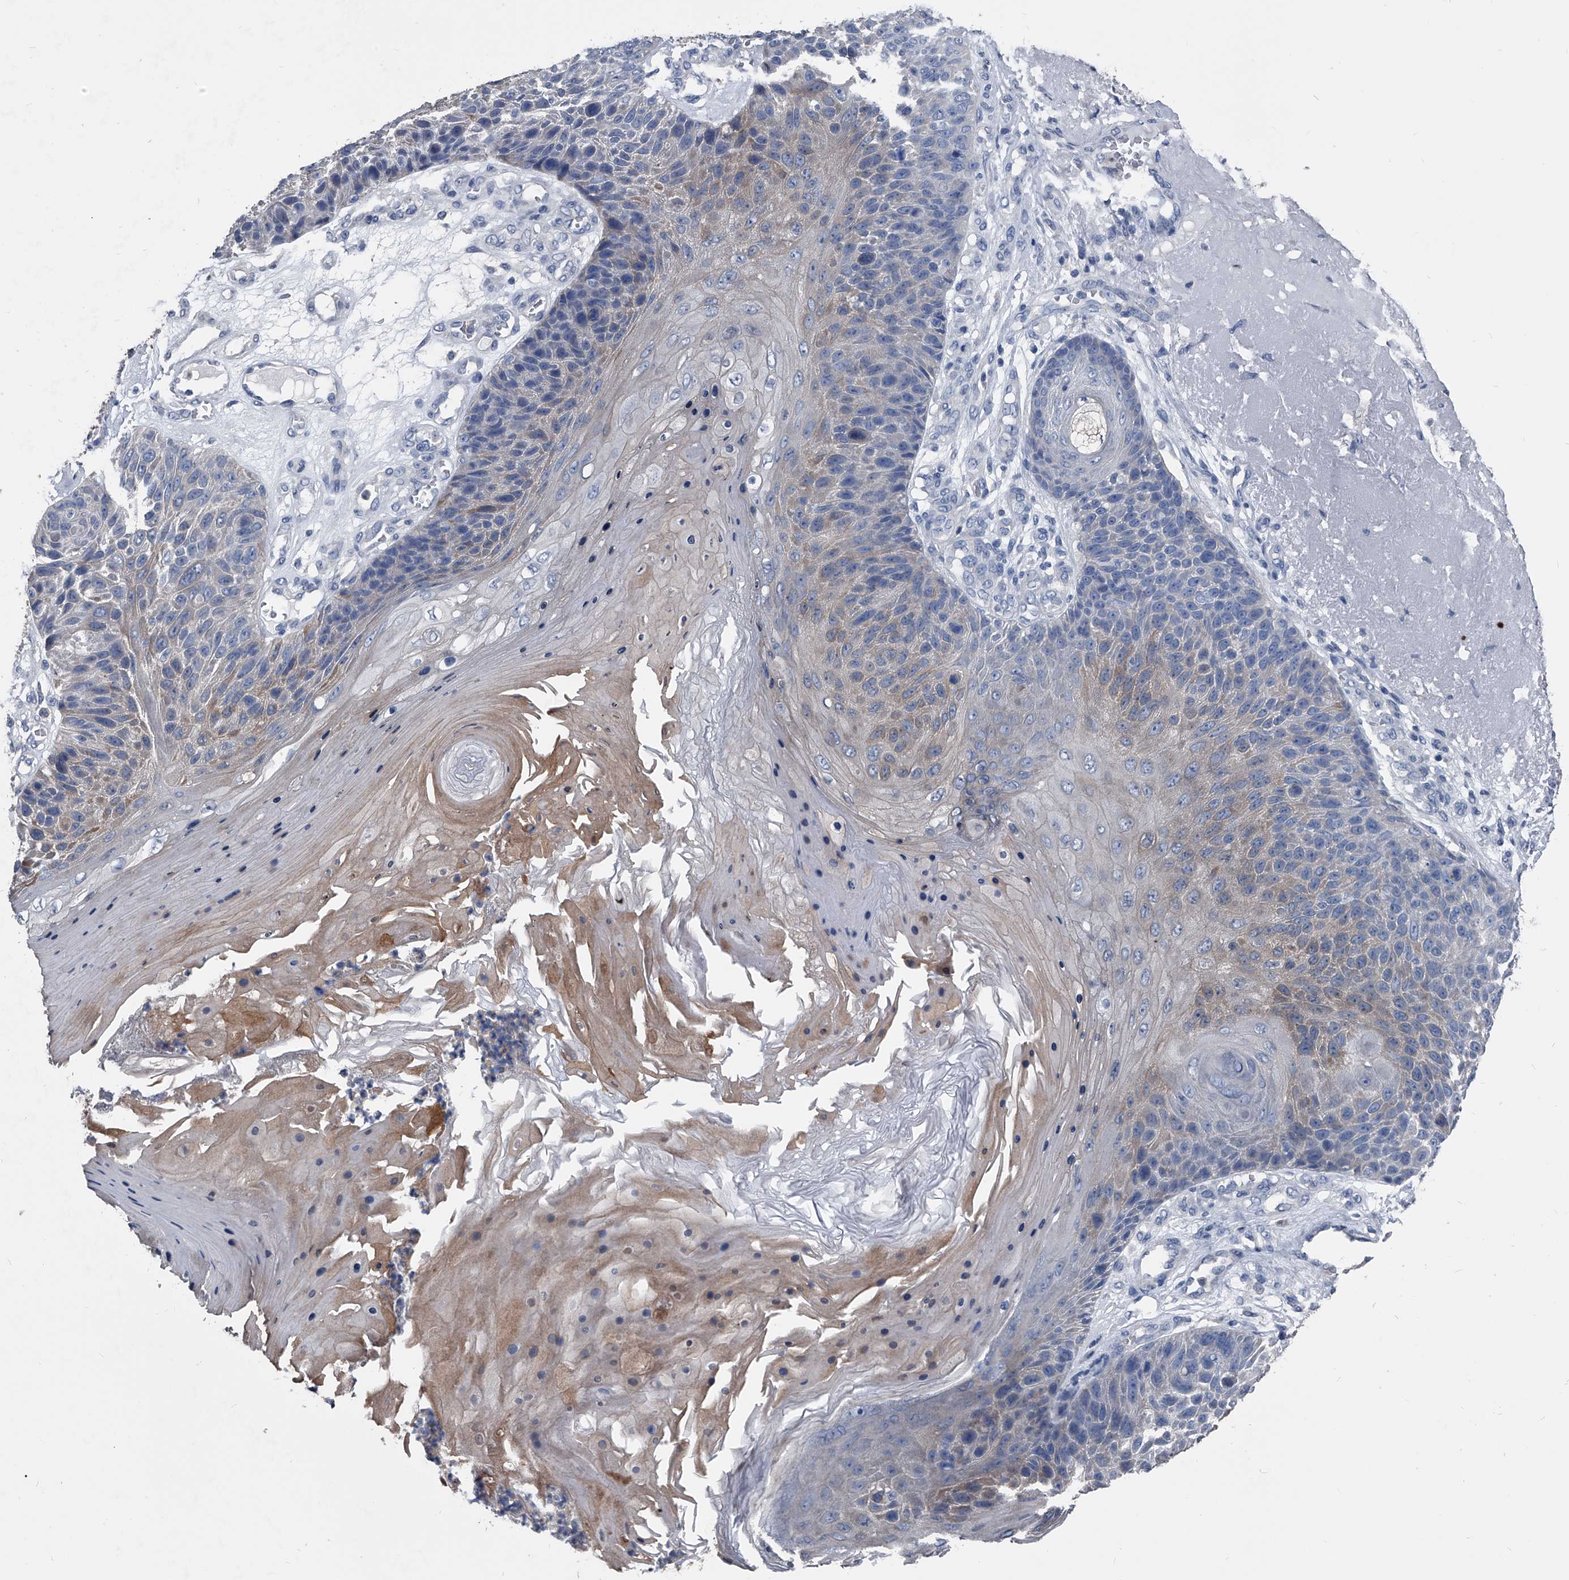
{"staining": {"intensity": "weak", "quantity": "<25%", "location": "cytoplasmic/membranous"}, "tissue": "skin cancer", "cell_type": "Tumor cells", "image_type": "cancer", "snomed": [{"axis": "morphology", "description": "Squamous cell carcinoma, NOS"}, {"axis": "topography", "description": "Skin"}], "caption": "Photomicrograph shows no protein expression in tumor cells of skin cancer (squamous cell carcinoma) tissue.", "gene": "KIF13A", "patient": {"sex": "female", "age": 88}}